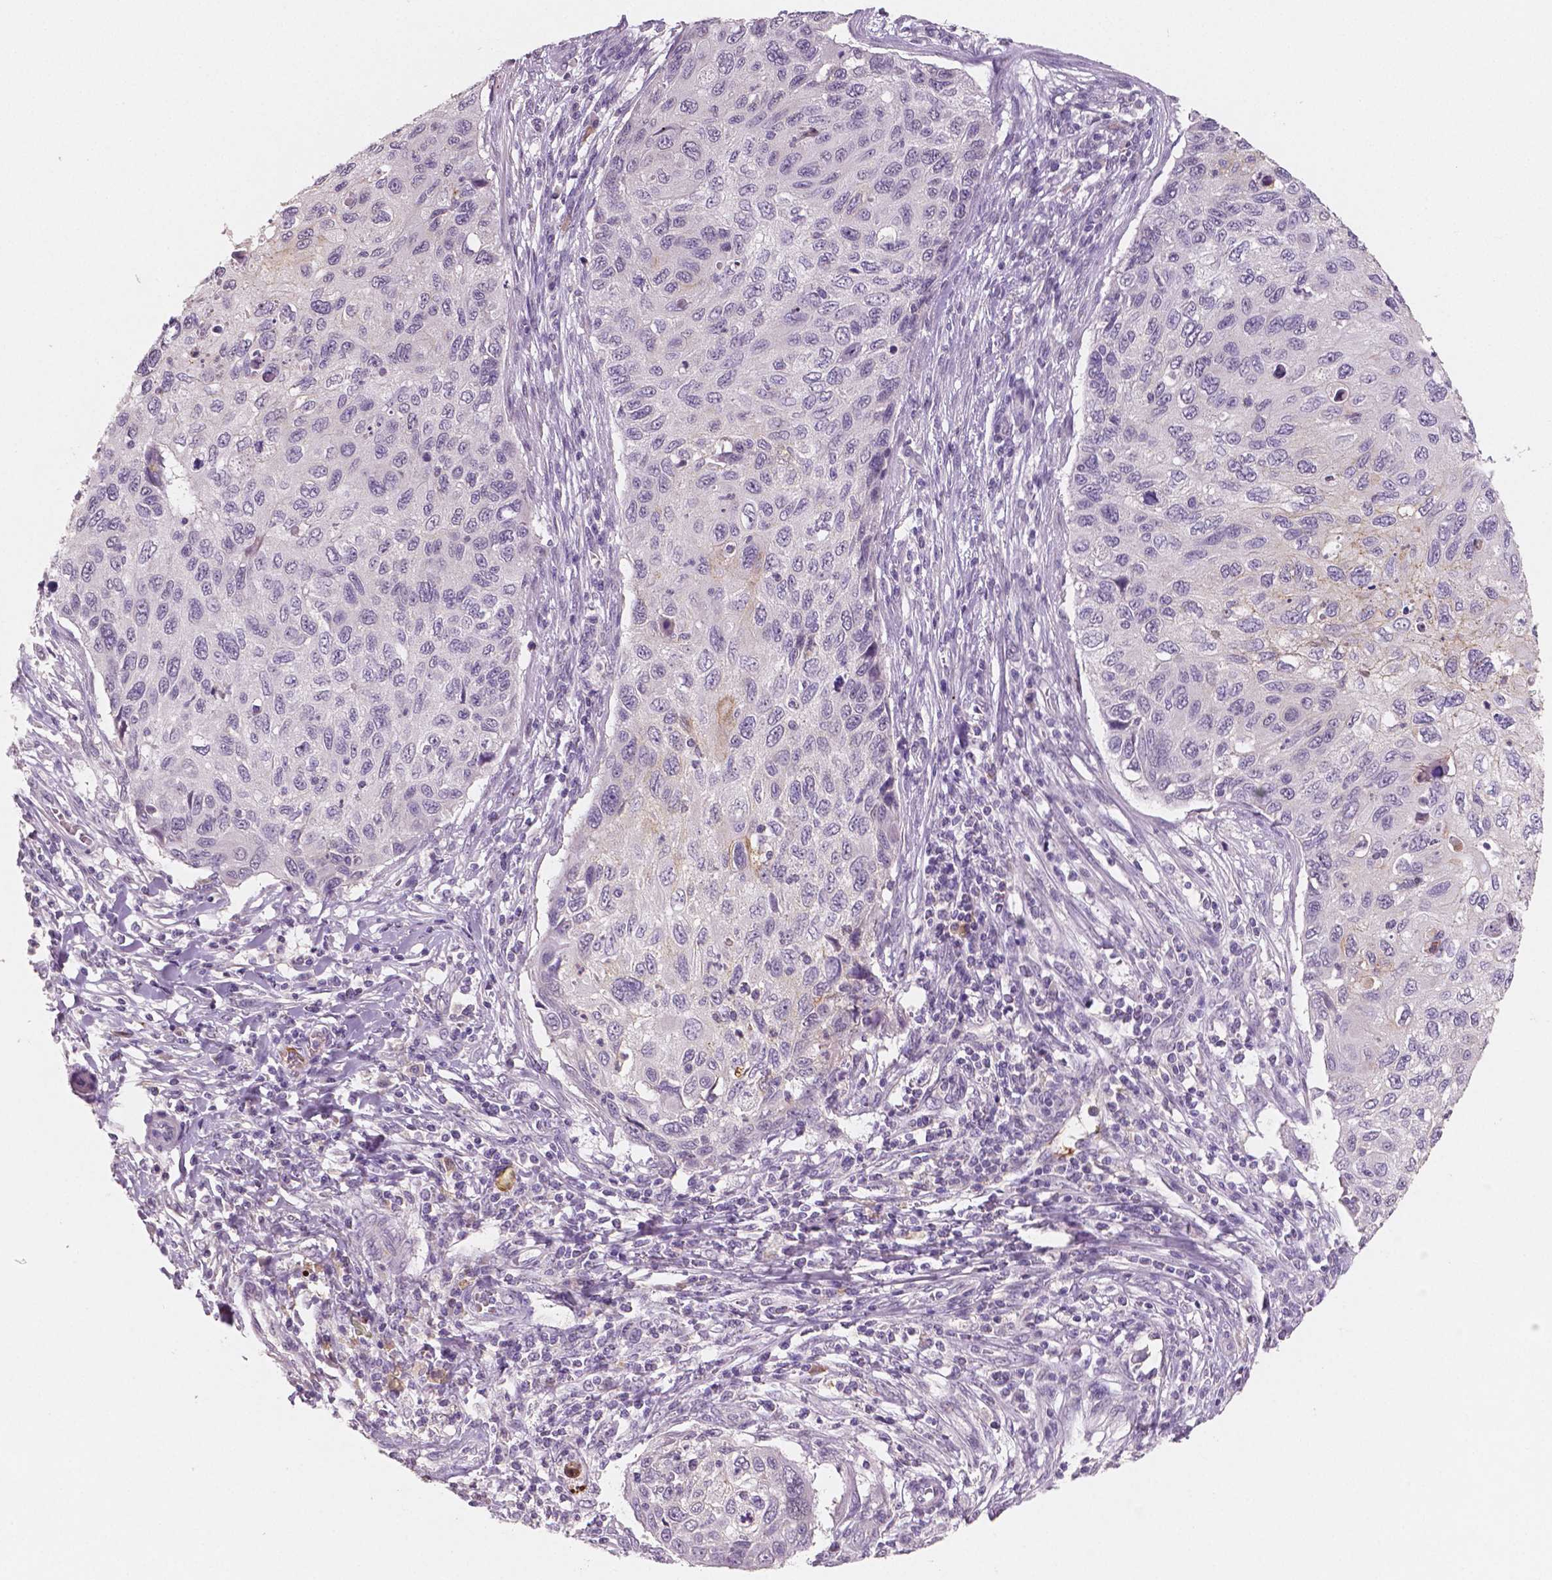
{"staining": {"intensity": "negative", "quantity": "none", "location": "none"}, "tissue": "cervical cancer", "cell_type": "Tumor cells", "image_type": "cancer", "snomed": [{"axis": "morphology", "description": "Squamous cell carcinoma, NOS"}, {"axis": "topography", "description": "Cervix"}], "caption": "Tumor cells are negative for protein expression in human squamous cell carcinoma (cervical).", "gene": "APOA4", "patient": {"sex": "female", "age": 70}}